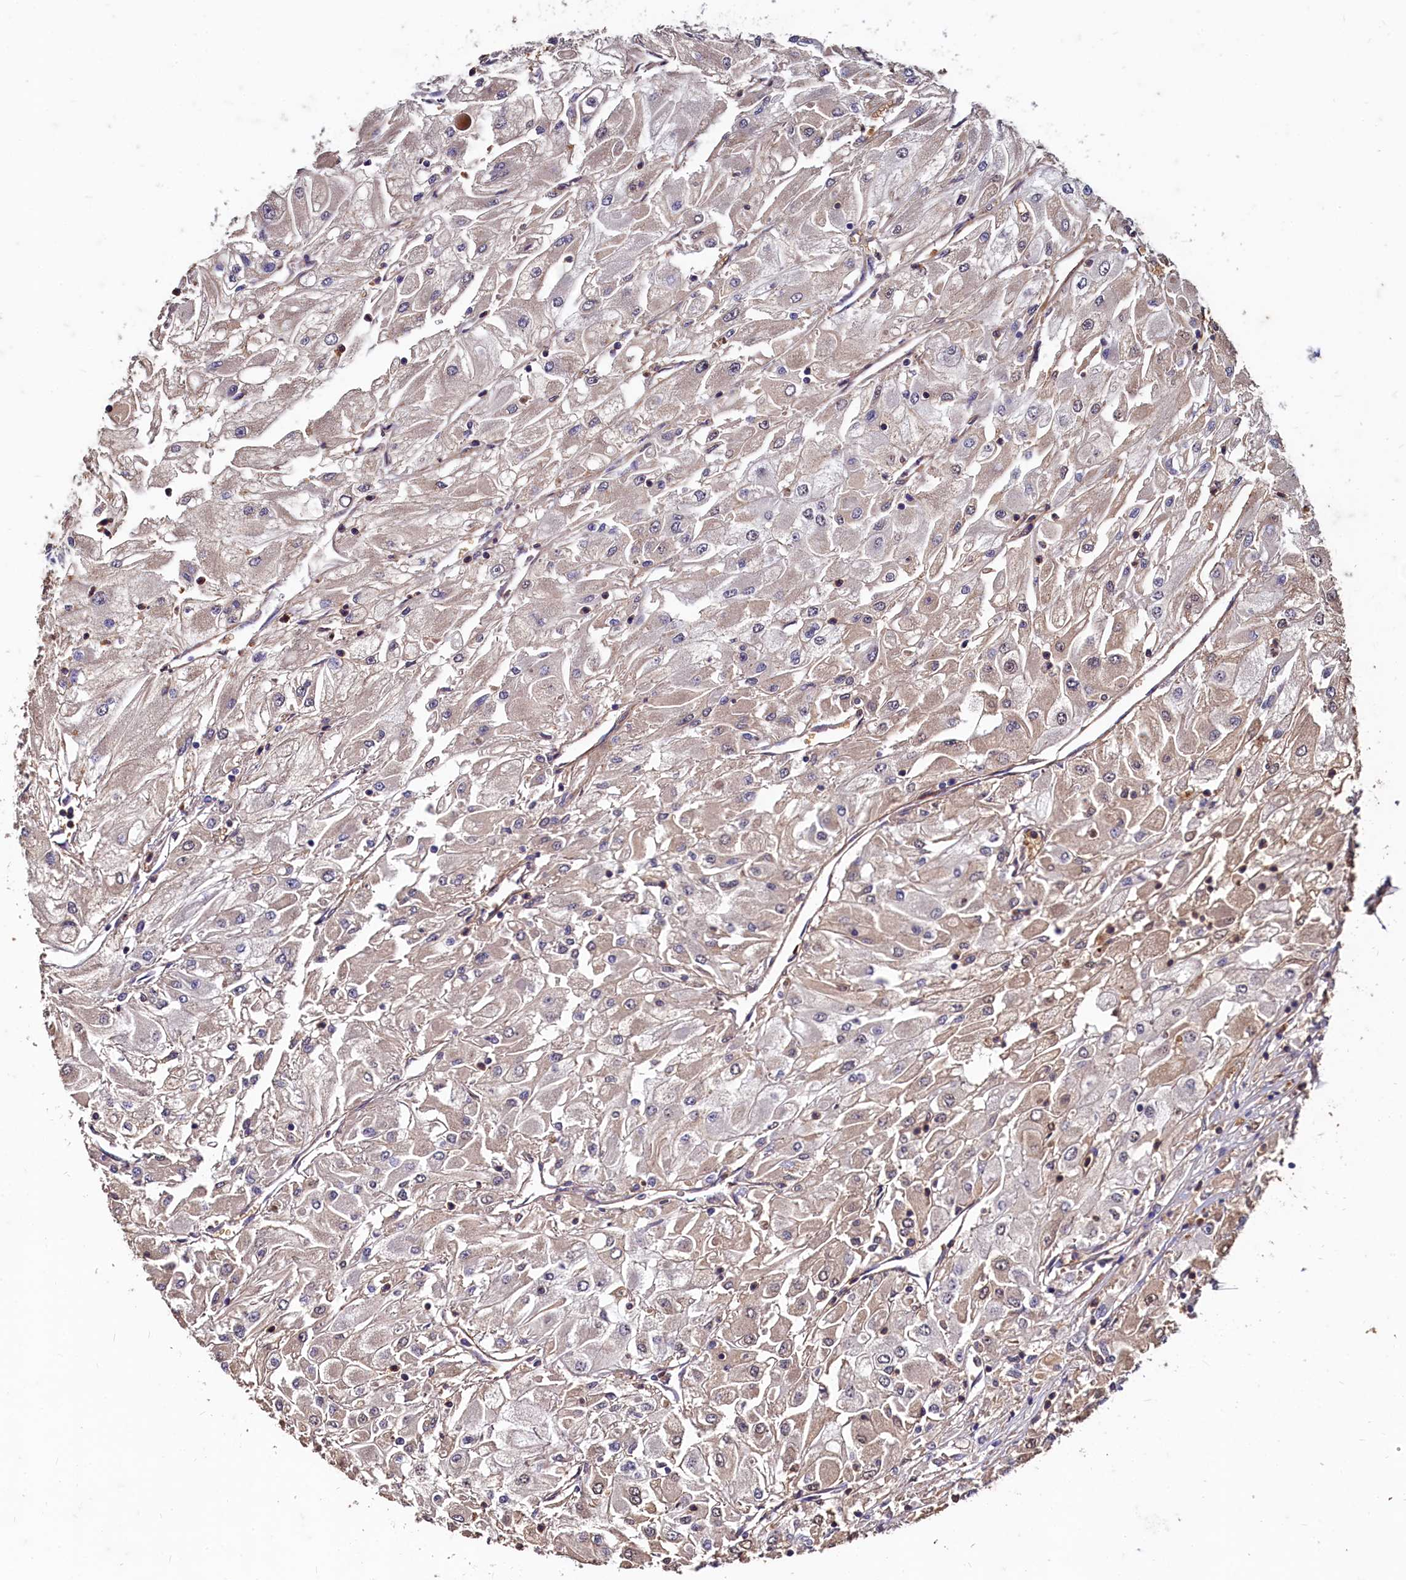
{"staining": {"intensity": "weak", "quantity": "<25%", "location": "cytoplasmic/membranous"}, "tissue": "renal cancer", "cell_type": "Tumor cells", "image_type": "cancer", "snomed": [{"axis": "morphology", "description": "Adenocarcinoma, NOS"}, {"axis": "topography", "description": "Kidney"}], "caption": "This is an IHC histopathology image of human renal adenocarcinoma. There is no expression in tumor cells.", "gene": "CSTPP1", "patient": {"sex": "male", "age": 80}}